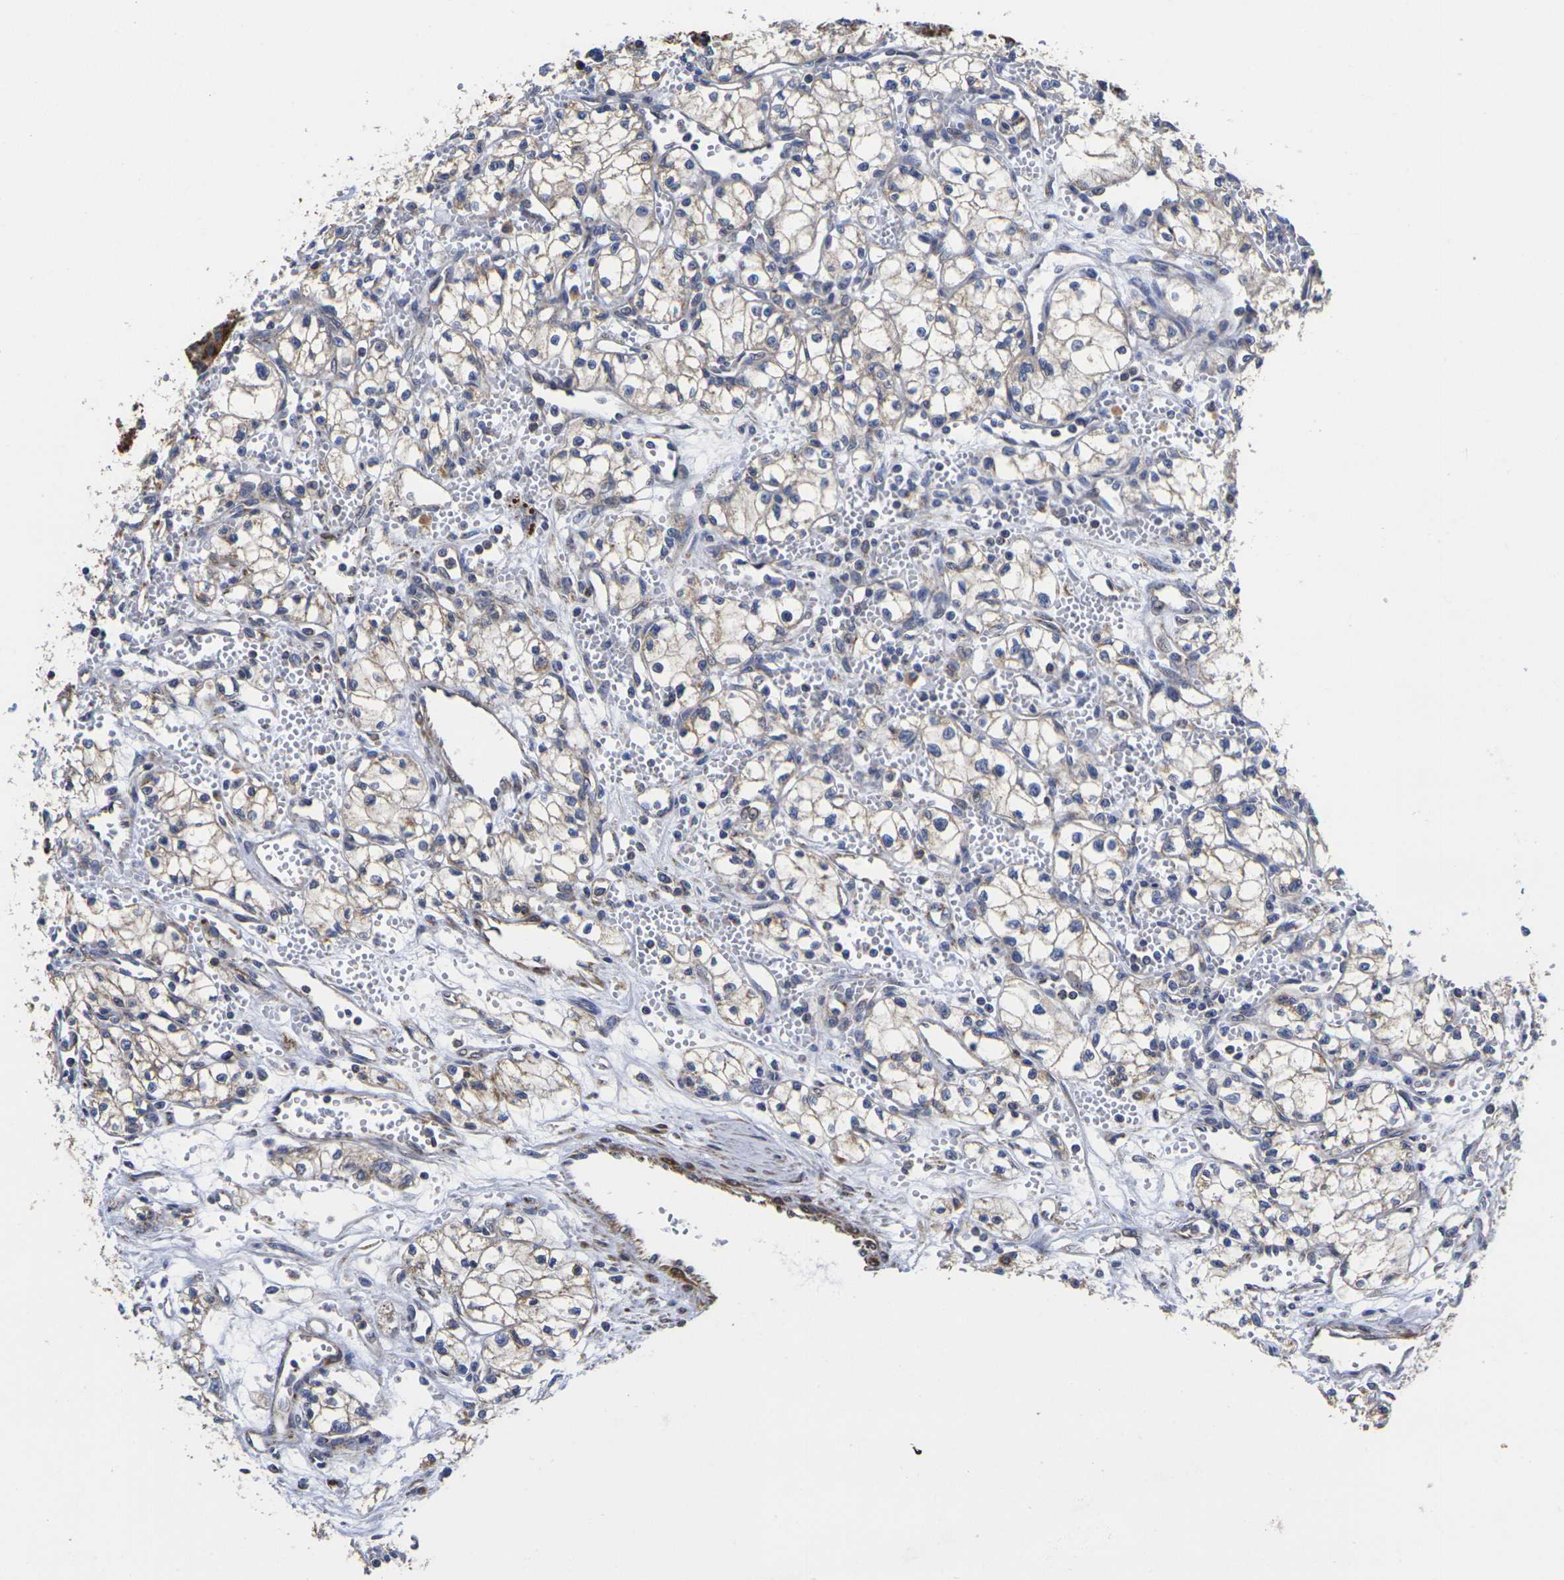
{"staining": {"intensity": "weak", "quantity": "<25%", "location": "cytoplasmic/membranous"}, "tissue": "renal cancer", "cell_type": "Tumor cells", "image_type": "cancer", "snomed": [{"axis": "morphology", "description": "Normal tissue, NOS"}, {"axis": "morphology", "description": "Adenocarcinoma, NOS"}, {"axis": "topography", "description": "Kidney"}], "caption": "Photomicrograph shows no significant protein expression in tumor cells of adenocarcinoma (renal).", "gene": "P2RY11", "patient": {"sex": "male", "age": 59}}